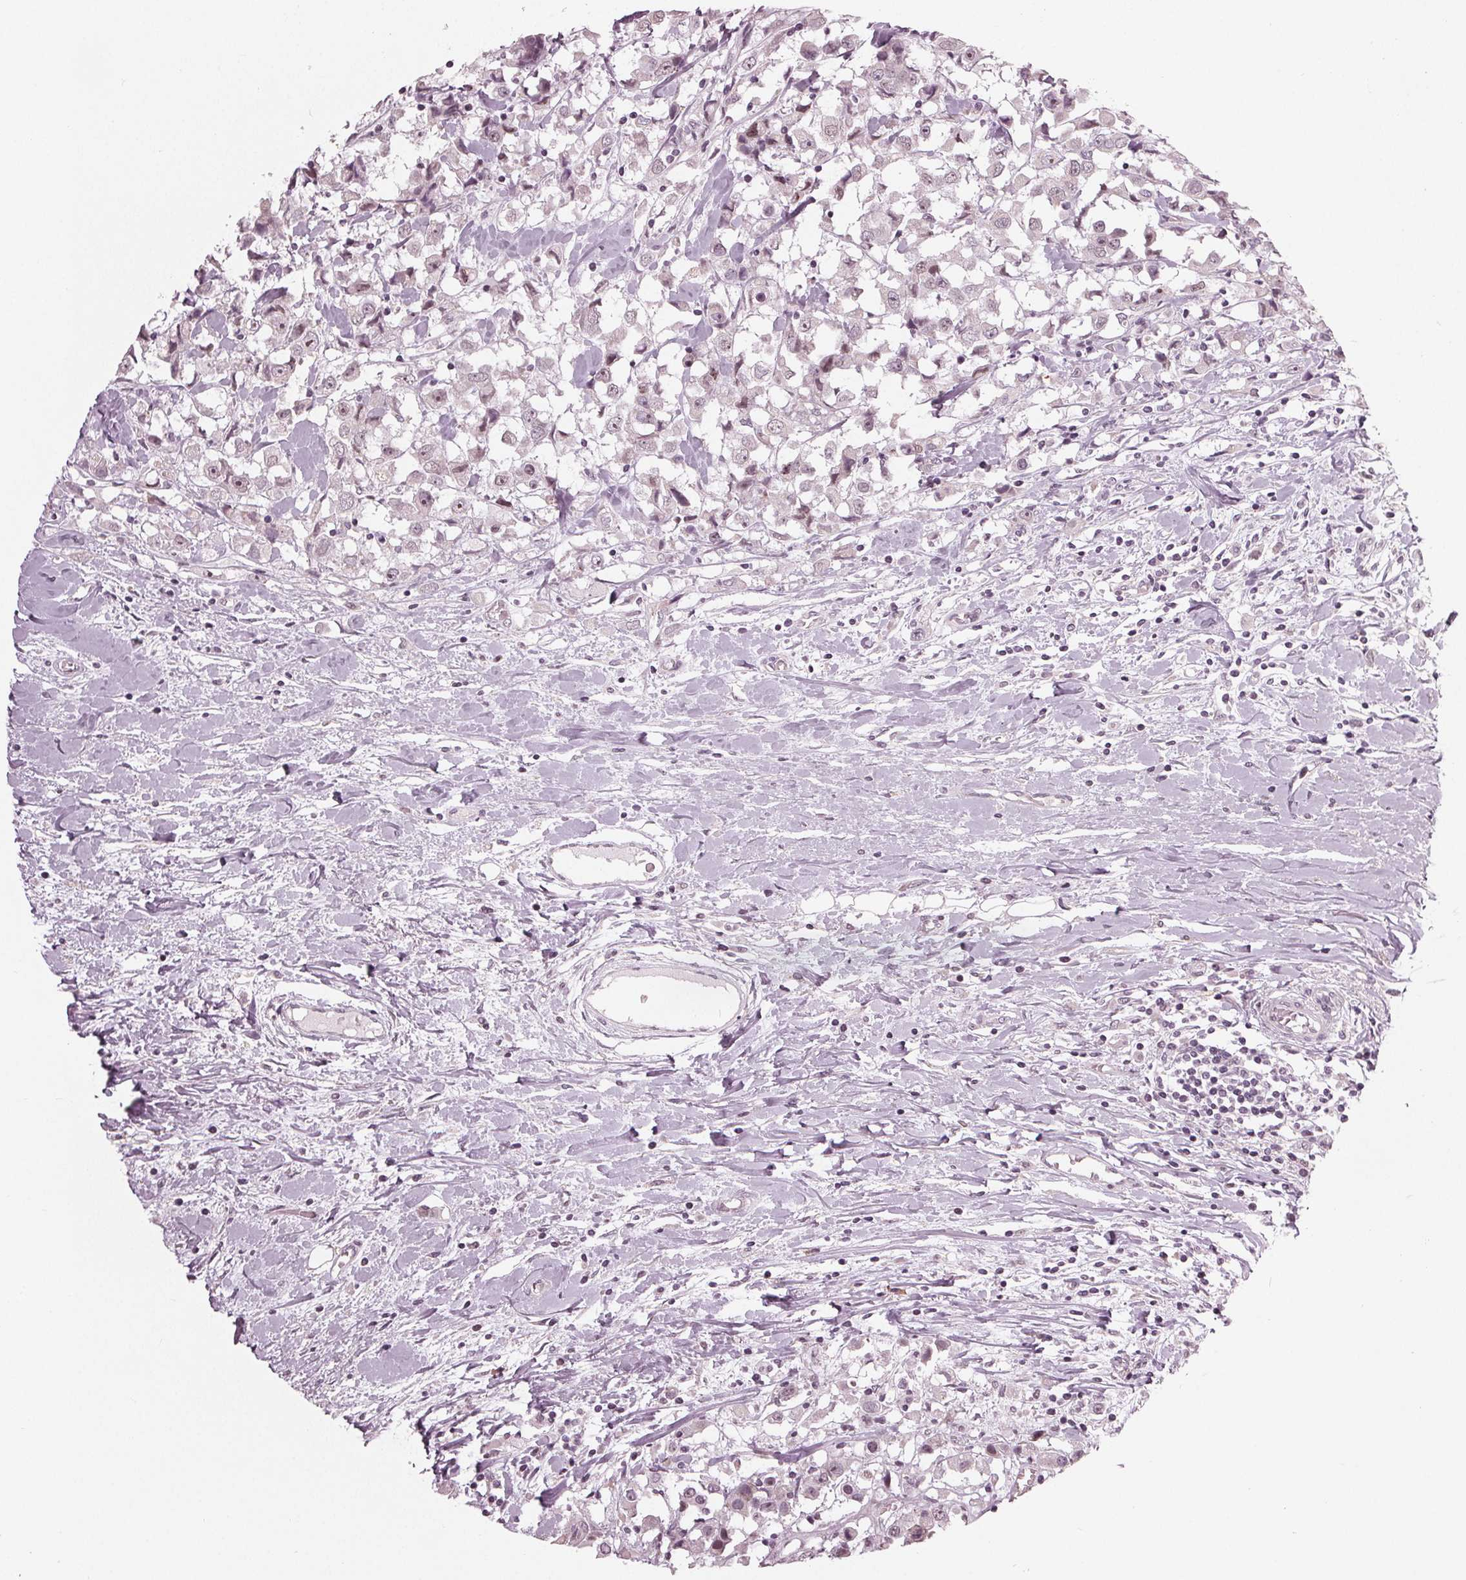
{"staining": {"intensity": "negative", "quantity": "none", "location": "none"}, "tissue": "breast cancer", "cell_type": "Tumor cells", "image_type": "cancer", "snomed": [{"axis": "morphology", "description": "Duct carcinoma"}, {"axis": "topography", "description": "Breast"}], "caption": "Tumor cells are negative for protein expression in human breast intraductal carcinoma.", "gene": "ADPRHL1", "patient": {"sex": "female", "age": 61}}